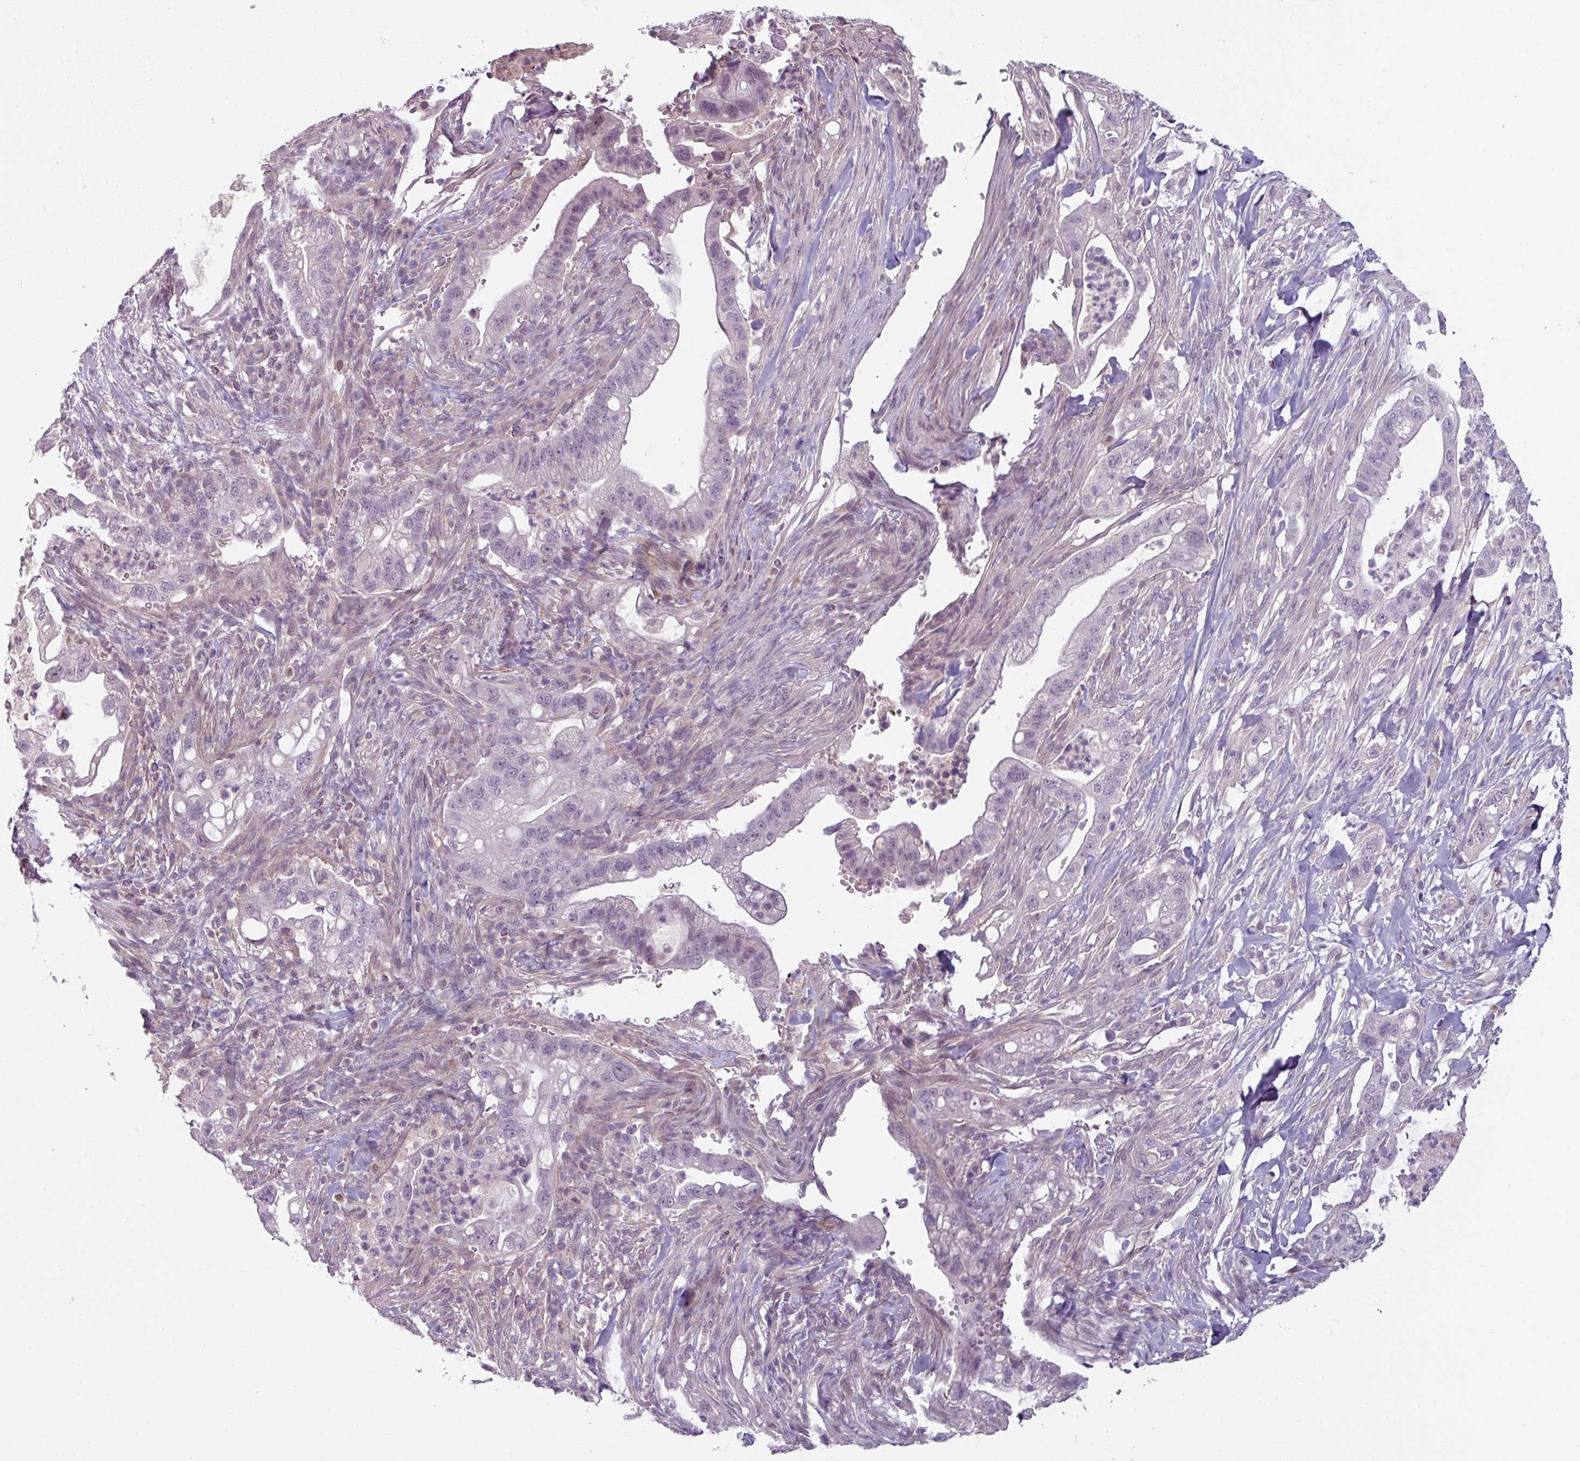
{"staining": {"intensity": "weak", "quantity": "<25%", "location": "nuclear"}, "tissue": "pancreatic cancer", "cell_type": "Tumor cells", "image_type": "cancer", "snomed": [{"axis": "morphology", "description": "Adenocarcinoma, NOS"}, {"axis": "topography", "description": "Pancreas"}], "caption": "DAB (3,3'-diaminobenzidine) immunohistochemical staining of human pancreatic cancer (adenocarcinoma) displays no significant staining in tumor cells. The staining was performed using DAB to visualize the protein expression in brown, while the nuclei were stained in blue with hematoxylin (Magnification: 20x).", "gene": "UVSSA", "patient": {"sex": "male", "age": 44}}